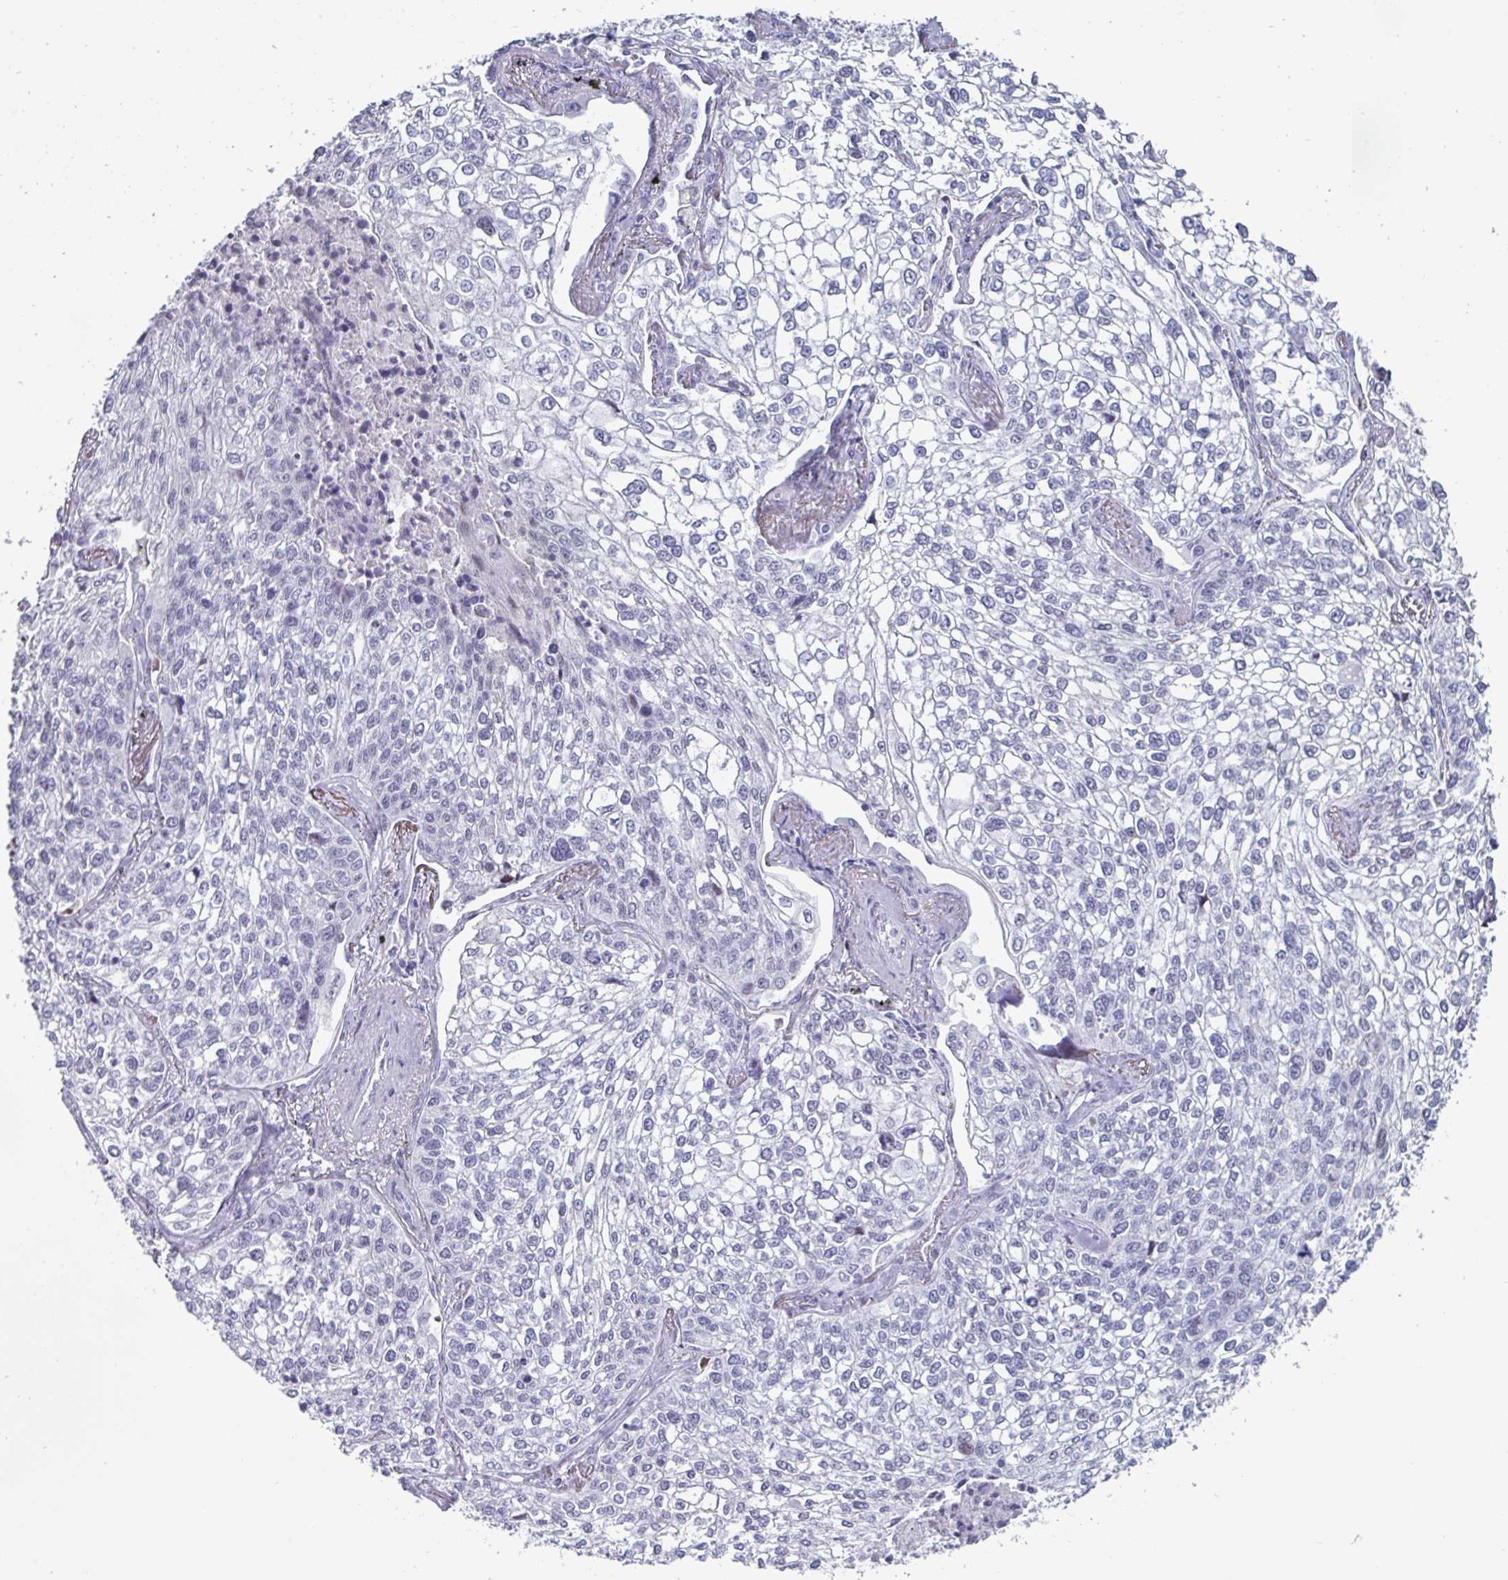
{"staining": {"intensity": "negative", "quantity": "none", "location": "none"}, "tissue": "lung cancer", "cell_type": "Tumor cells", "image_type": "cancer", "snomed": [{"axis": "morphology", "description": "Squamous cell carcinoma, NOS"}, {"axis": "topography", "description": "Lung"}], "caption": "Histopathology image shows no significant protein expression in tumor cells of lung cancer (squamous cell carcinoma).", "gene": "VSIG10L", "patient": {"sex": "male", "age": 74}}